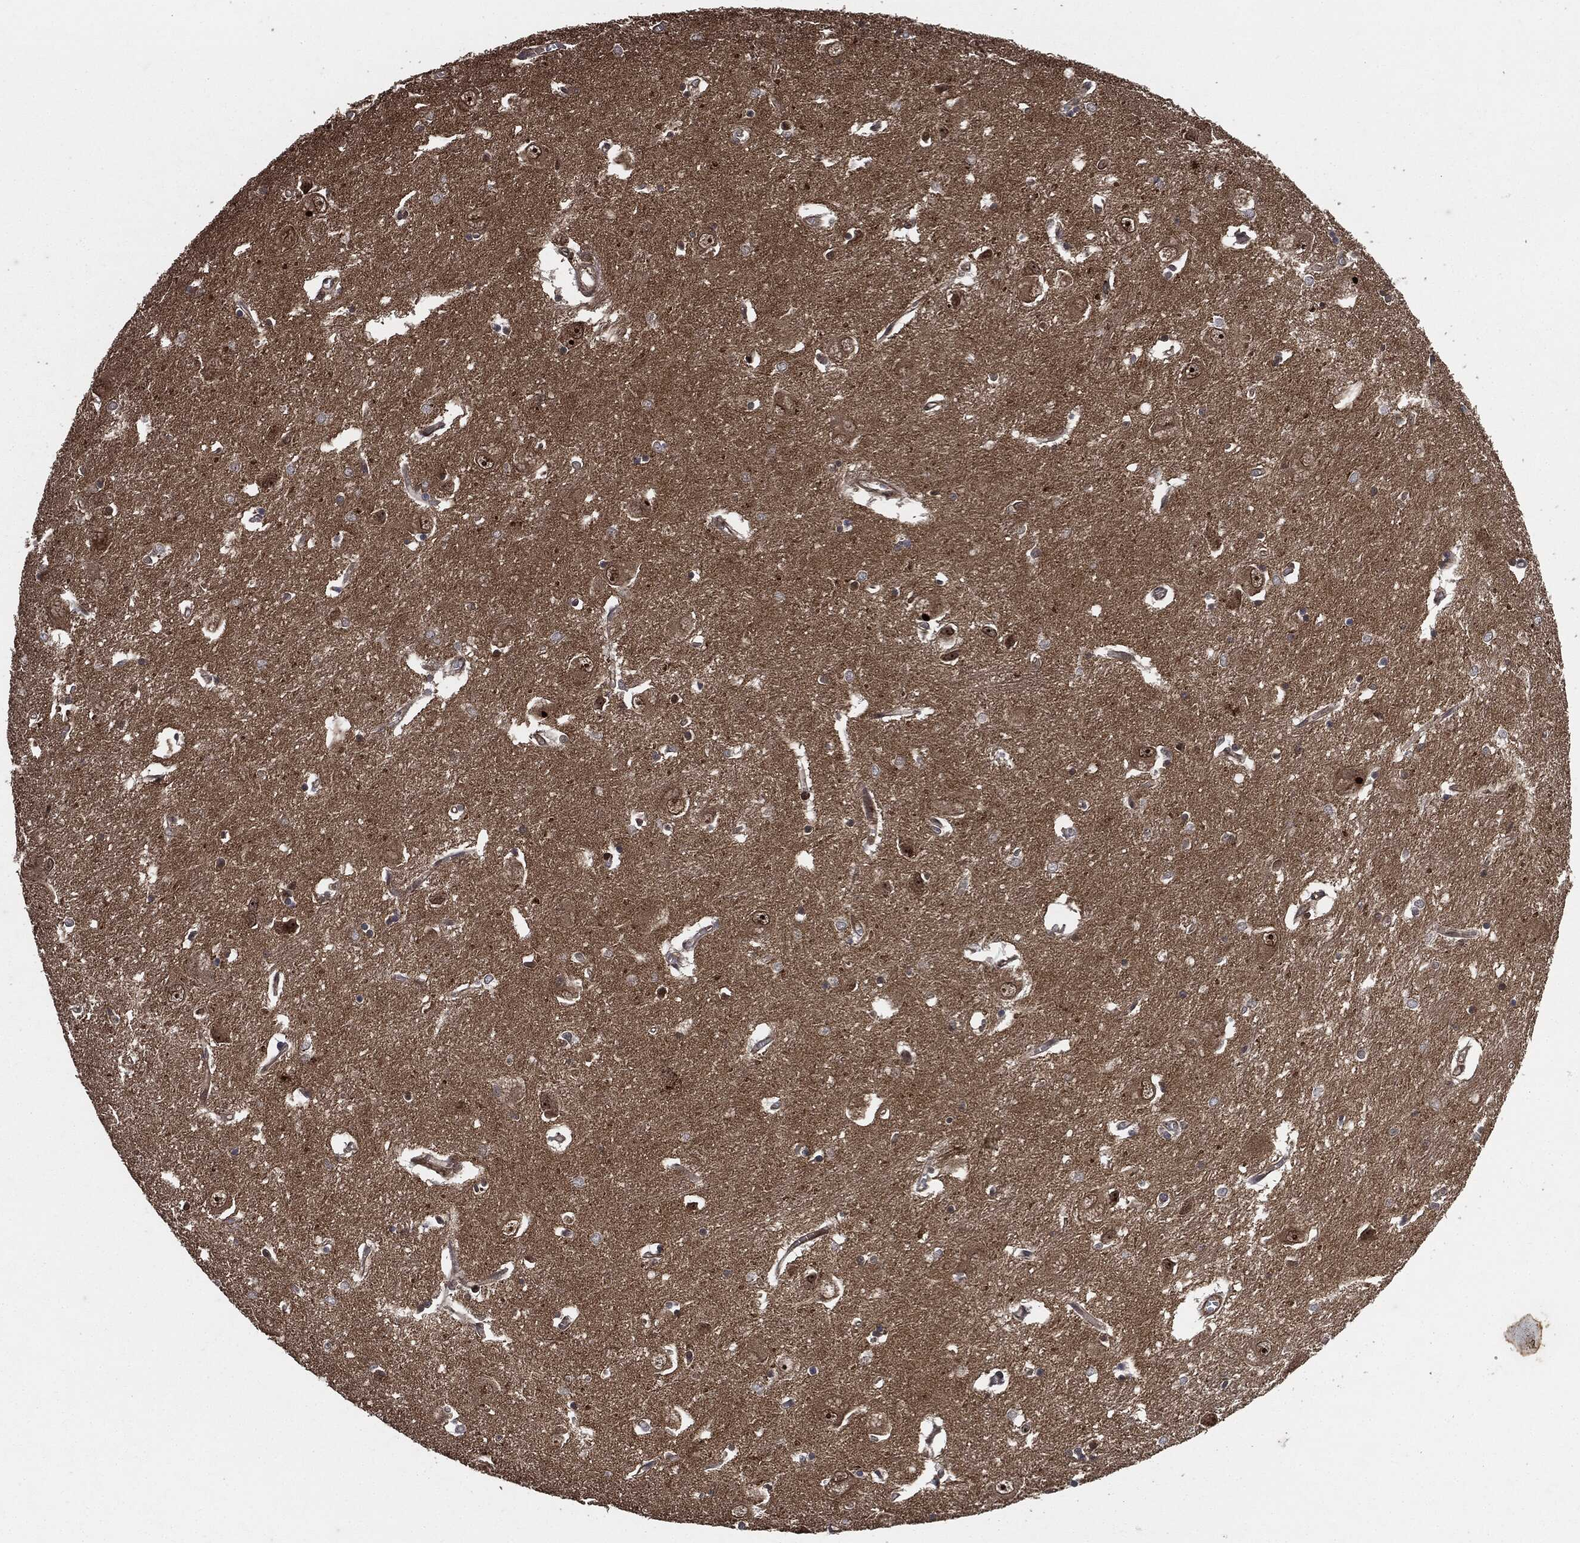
{"staining": {"intensity": "moderate", "quantity": "<25%", "location": "cytoplasmic/membranous"}, "tissue": "caudate", "cell_type": "Glial cells", "image_type": "normal", "snomed": [{"axis": "morphology", "description": "Normal tissue, NOS"}, {"axis": "topography", "description": "Lateral ventricle wall"}], "caption": "The histopathology image exhibits staining of benign caudate, revealing moderate cytoplasmic/membranous protein positivity (brown color) within glial cells. (DAB = brown stain, brightfield microscopy at high magnification).", "gene": "IFIT1", "patient": {"sex": "male", "age": 54}}